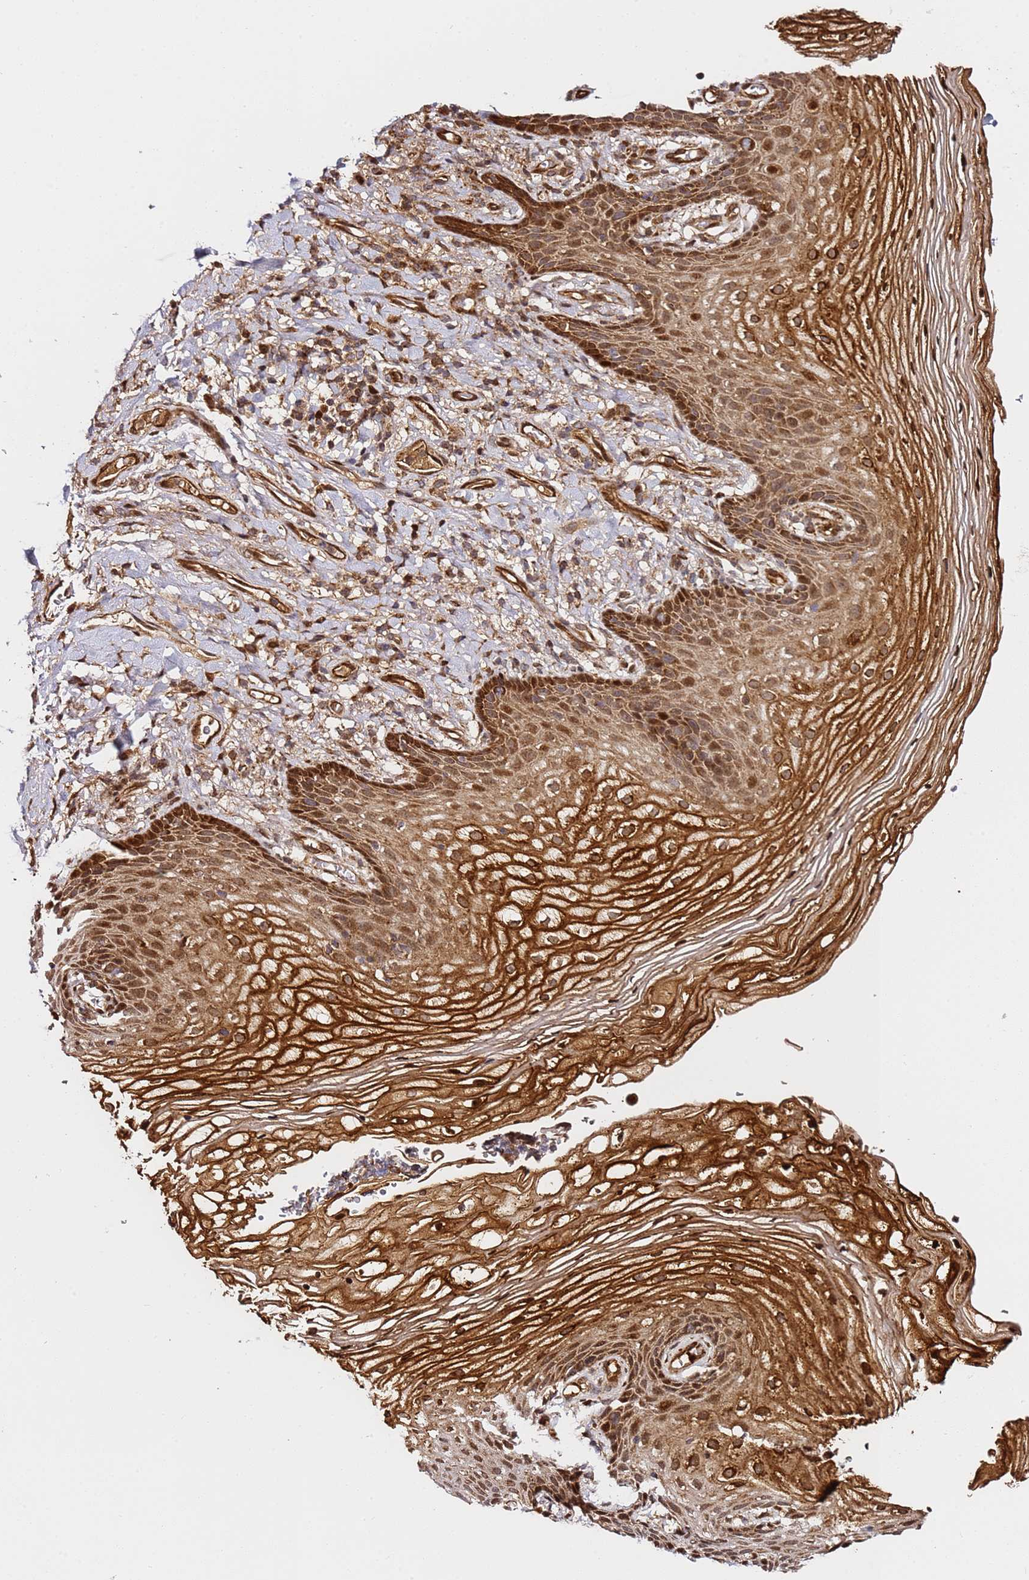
{"staining": {"intensity": "strong", "quantity": ">75%", "location": "cytoplasmic/membranous,nuclear"}, "tissue": "vagina", "cell_type": "Squamous epithelial cells", "image_type": "normal", "snomed": [{"axis": "morphology", "description": "Normal tissue, NOS"}, {"axis": "topography", "description": "Vagina"}], "caption": "A brown stain shows strong cytoplasmic/membranous,nuclear expression of a protein in squamous epithelial cells of benign human vagina.", "gene": "SMOX", "patient": {"sex": "female", "age": 60}}